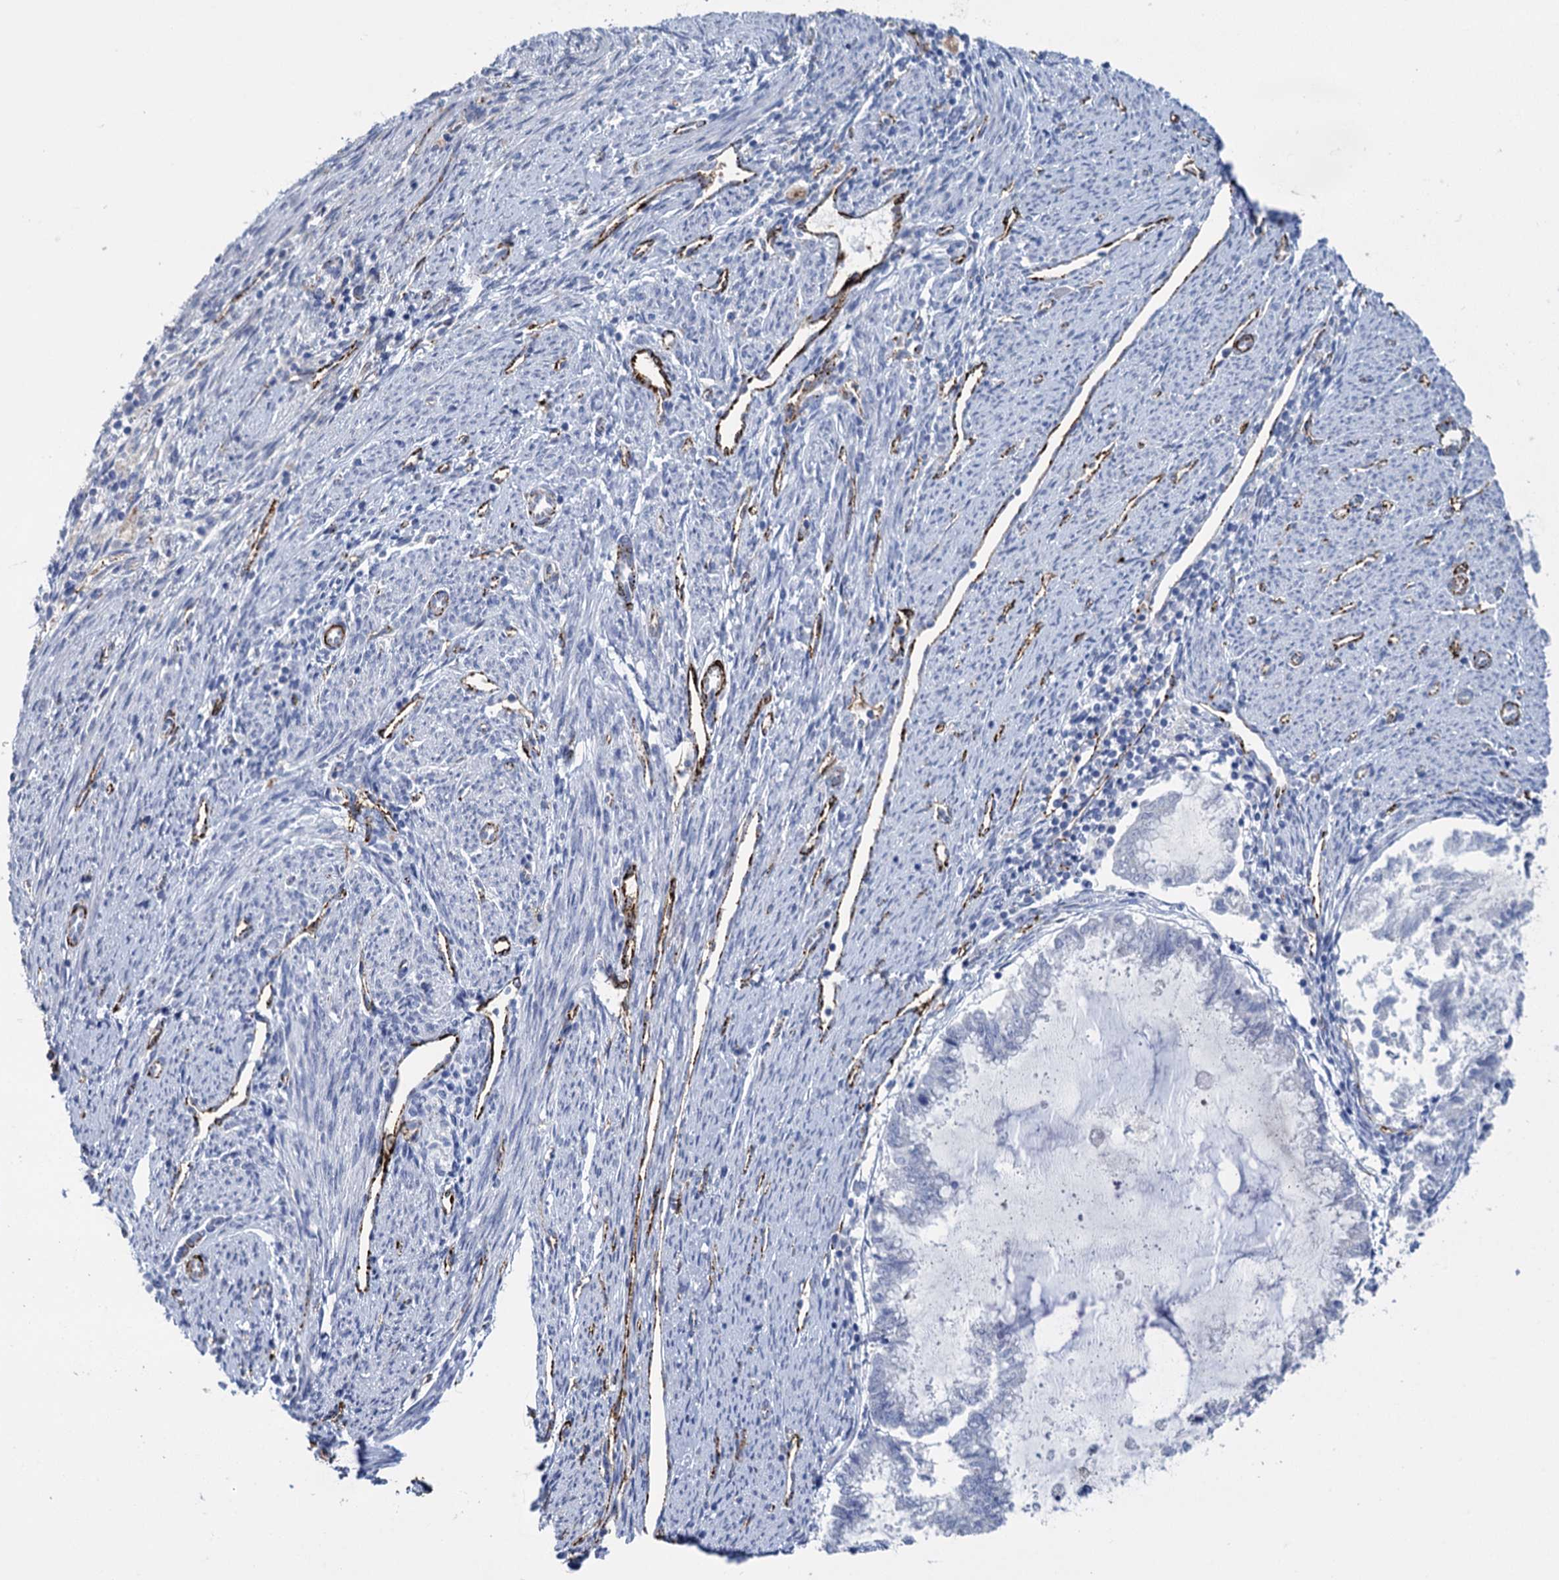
{"staining": {"intensity": "negative", "quantity": "none", "location": "none"}, "tissue": "endometrial cancer", "cell_type": "Tumor cells", "image_type": "cancer", "snomed": [{"axis": "morphology", "description": "Adenocarcinoma, NOS"}, {"axis": "topography", "description": "Endometrium"}], "caption": "IHC micrograph of neoplastic tissue: adenocarcinoma (endometrial) stained with DAB (3,3'-diaminobenzidine) displays no significant protein expression in tumor cells. The staining was performed using DAB (3,3'-diaminobenzidine) to visualize the protein expression in brown, while the nuclei were stained in blue with hematoxylin (Magnification: 20x).", "gene": "SNCG", "patient": {"sex": "female", "age": 79}}